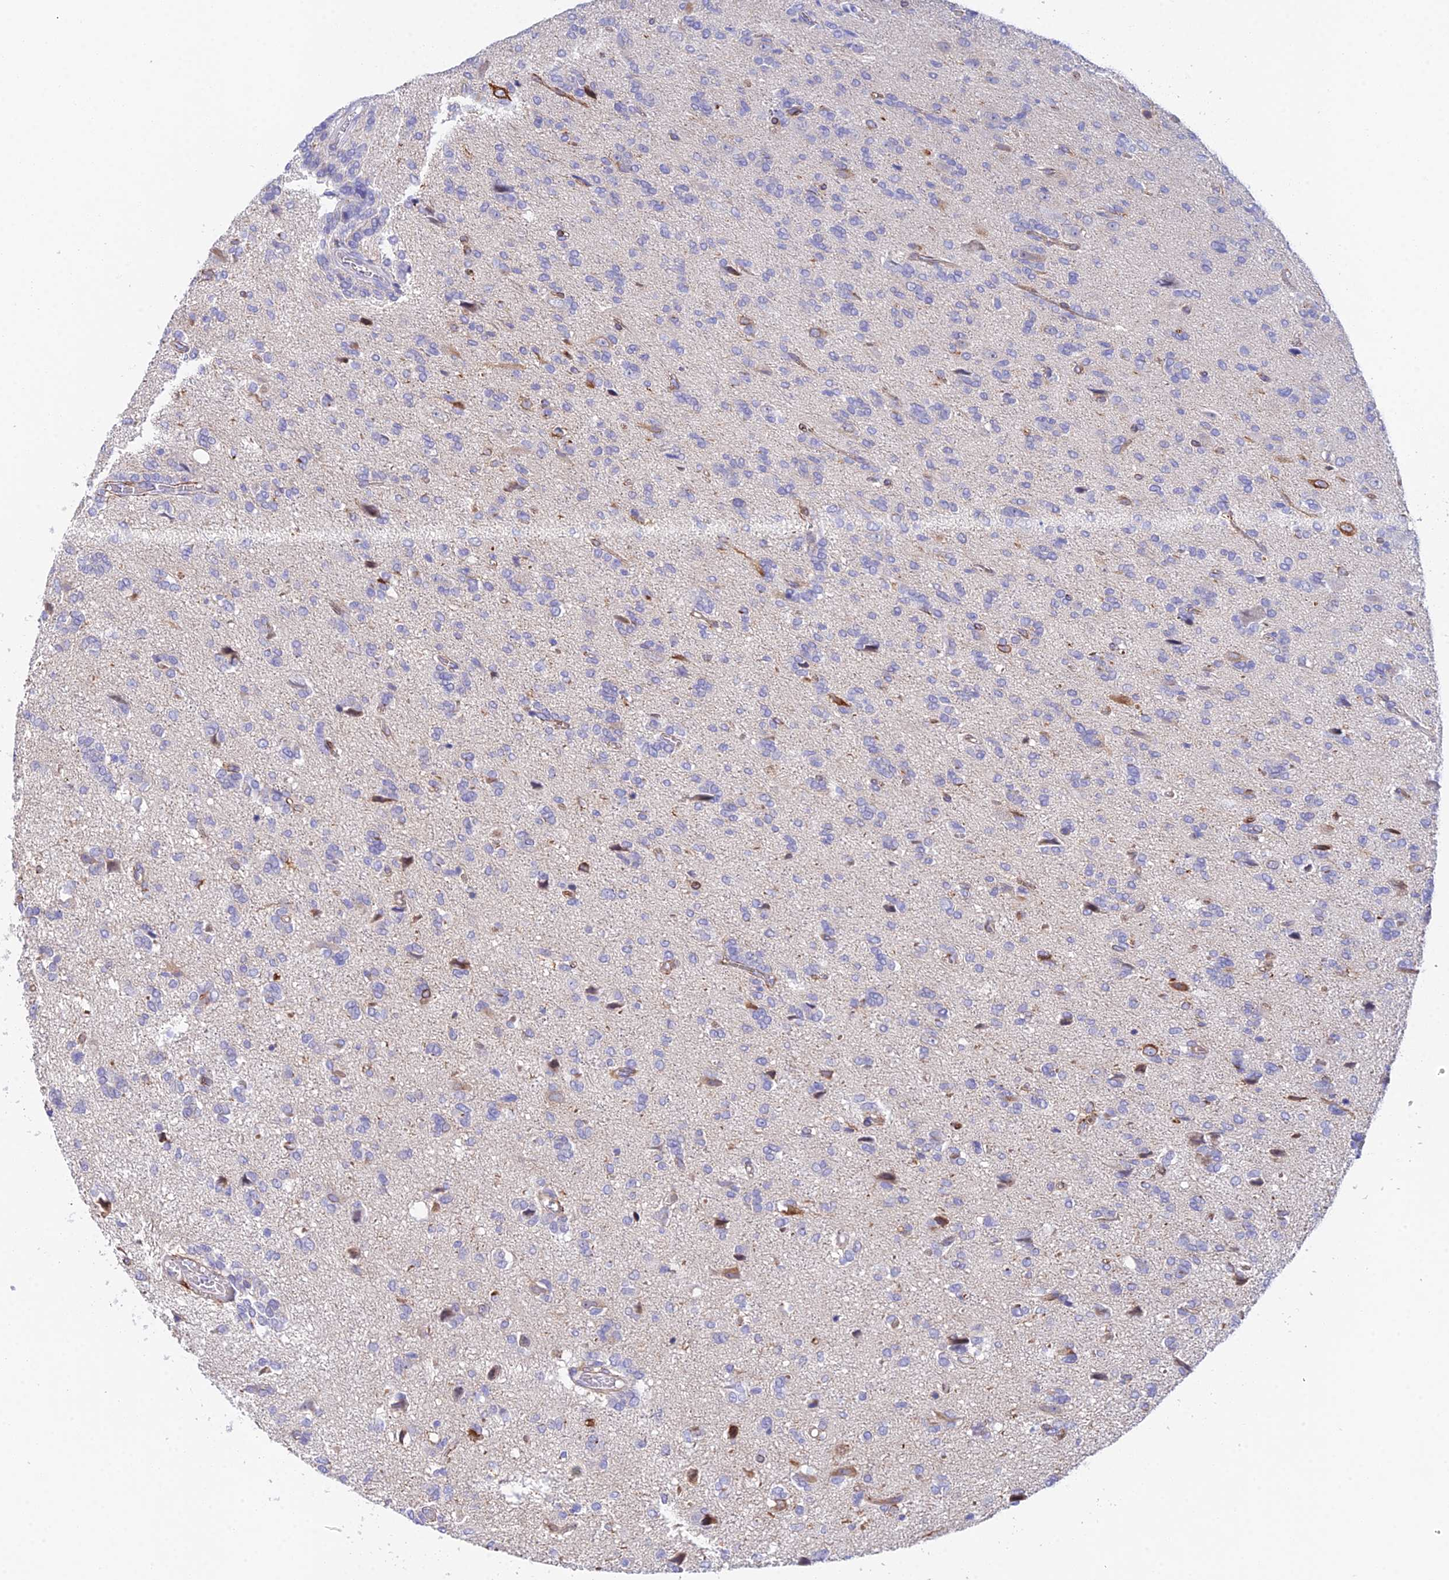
{"staining": {"intensity": "negative", "quantity": "none", "location": "none"}, "tissue": "glioma", "cell_type": "Tumor cells", "image_type": "cancer", "snomed": [{"axis": "morphology", "description": "Glioma, malignant, High grade"}, {"axis": "topography", "description": "Brain"}], "caption": "The micrograph displays no significant staining in tumor cells of glioma.", "gene": "MXRA7", "patient": {"sex": "female", "age": 59}}